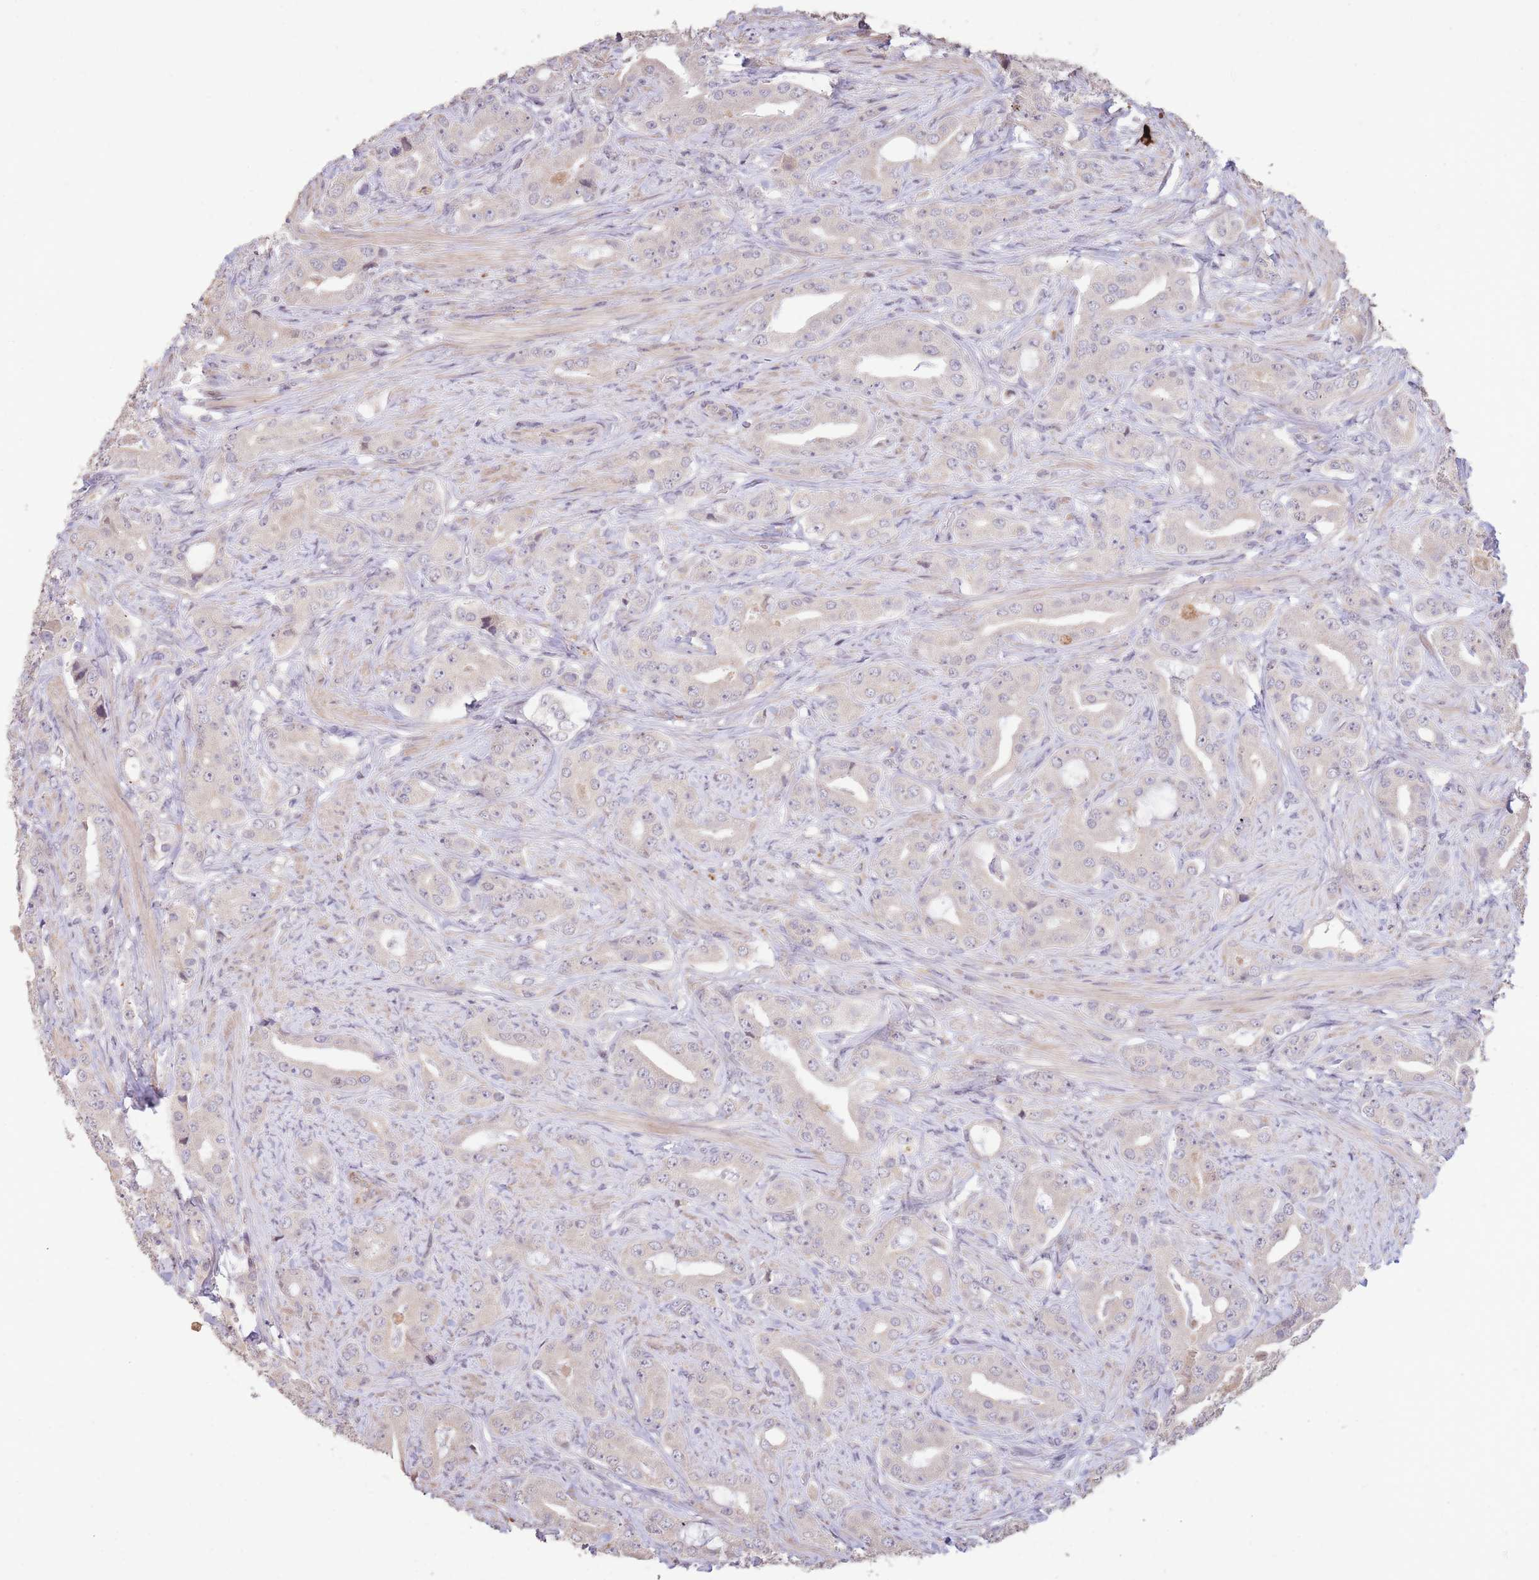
{"staining": {"intensity": "negative", "quantity": "none", "location": "none"}, "tissue": "prostate cancer", "cell_type": "Tumor cells", "image_type": "cancer", "snomed": [{"axis": "morphology", "description": "Adenocarcinoma, High grade"}, {"axis": "topography", "description": "Prostate"}], "caption": "Prostate cancer (adenocarcinoma (high-grade)) was stained to show a protein in brown. There is no significant expression in tumor cells. (Stains: DAB immunohistochemistry (IHC) with hematoxylin counter stain, Microscopy: brightfield microscopy at high magnification).", "gene": "RGS14", "patient": {"sex": "male", "age": 63}}